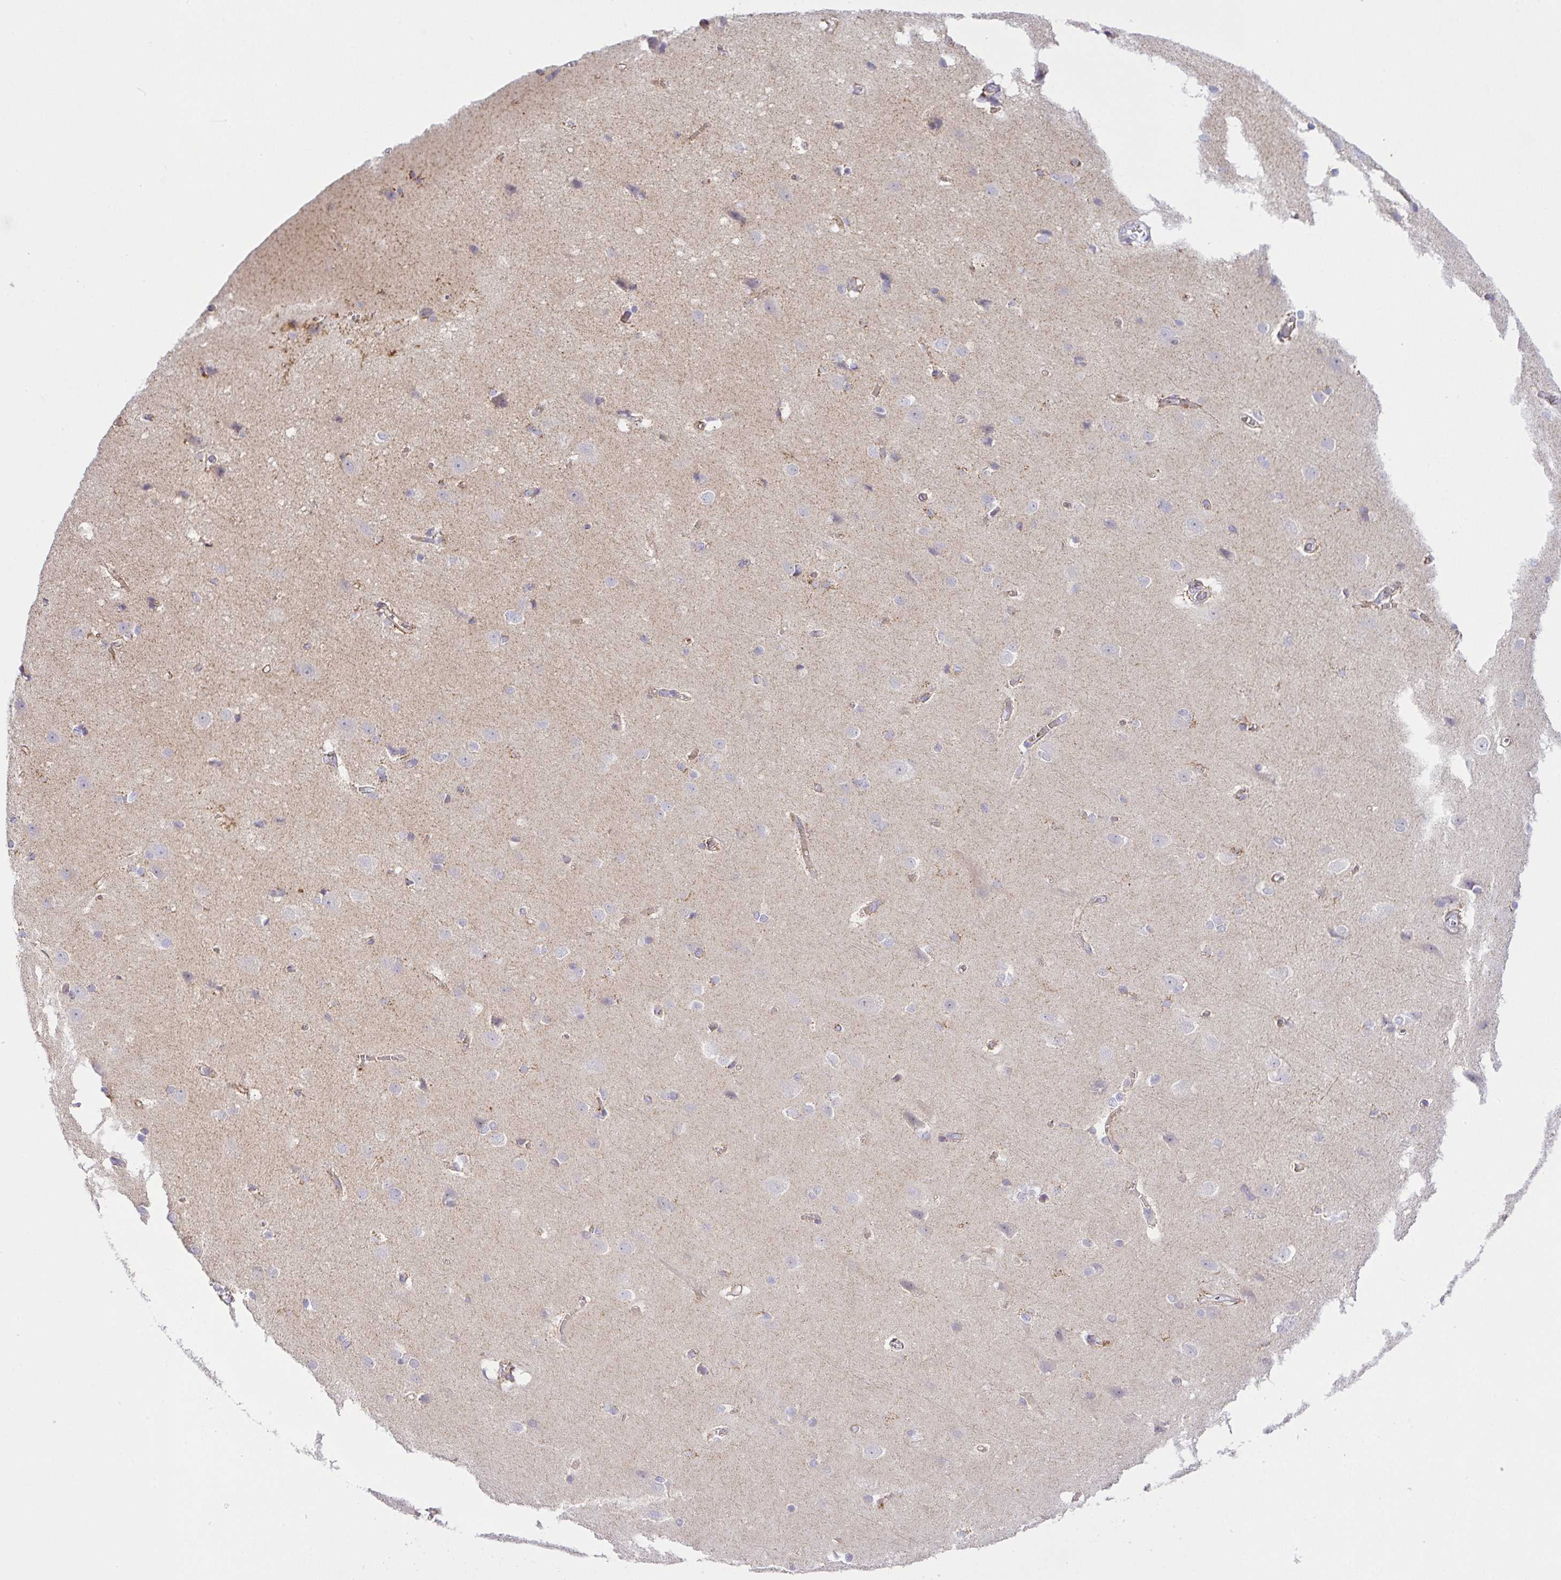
{"staining": {"intensity": "weak", "quantity": "25%-75%", "location": "cytoplasmic/membranous"}, "tissue": "cerebral cortex", "cell_type": "Endothelial cells", "image_type": "normal", "snomed": [{"axis": "morphology", "description": "Normal tissue, NOS"}, {"axis": "topography", "description": "Cerebral cortex"}], "caption": "The image exhibits a brown stain indicating the presence of a protein in the cytoplasmic/membranous of endothelial cells in cerebral cortex. (Brightfield microscopy of DAB IHC at high magnification).", "gene": "CHDH", "patient": {"sex": "male", "age": 37}}